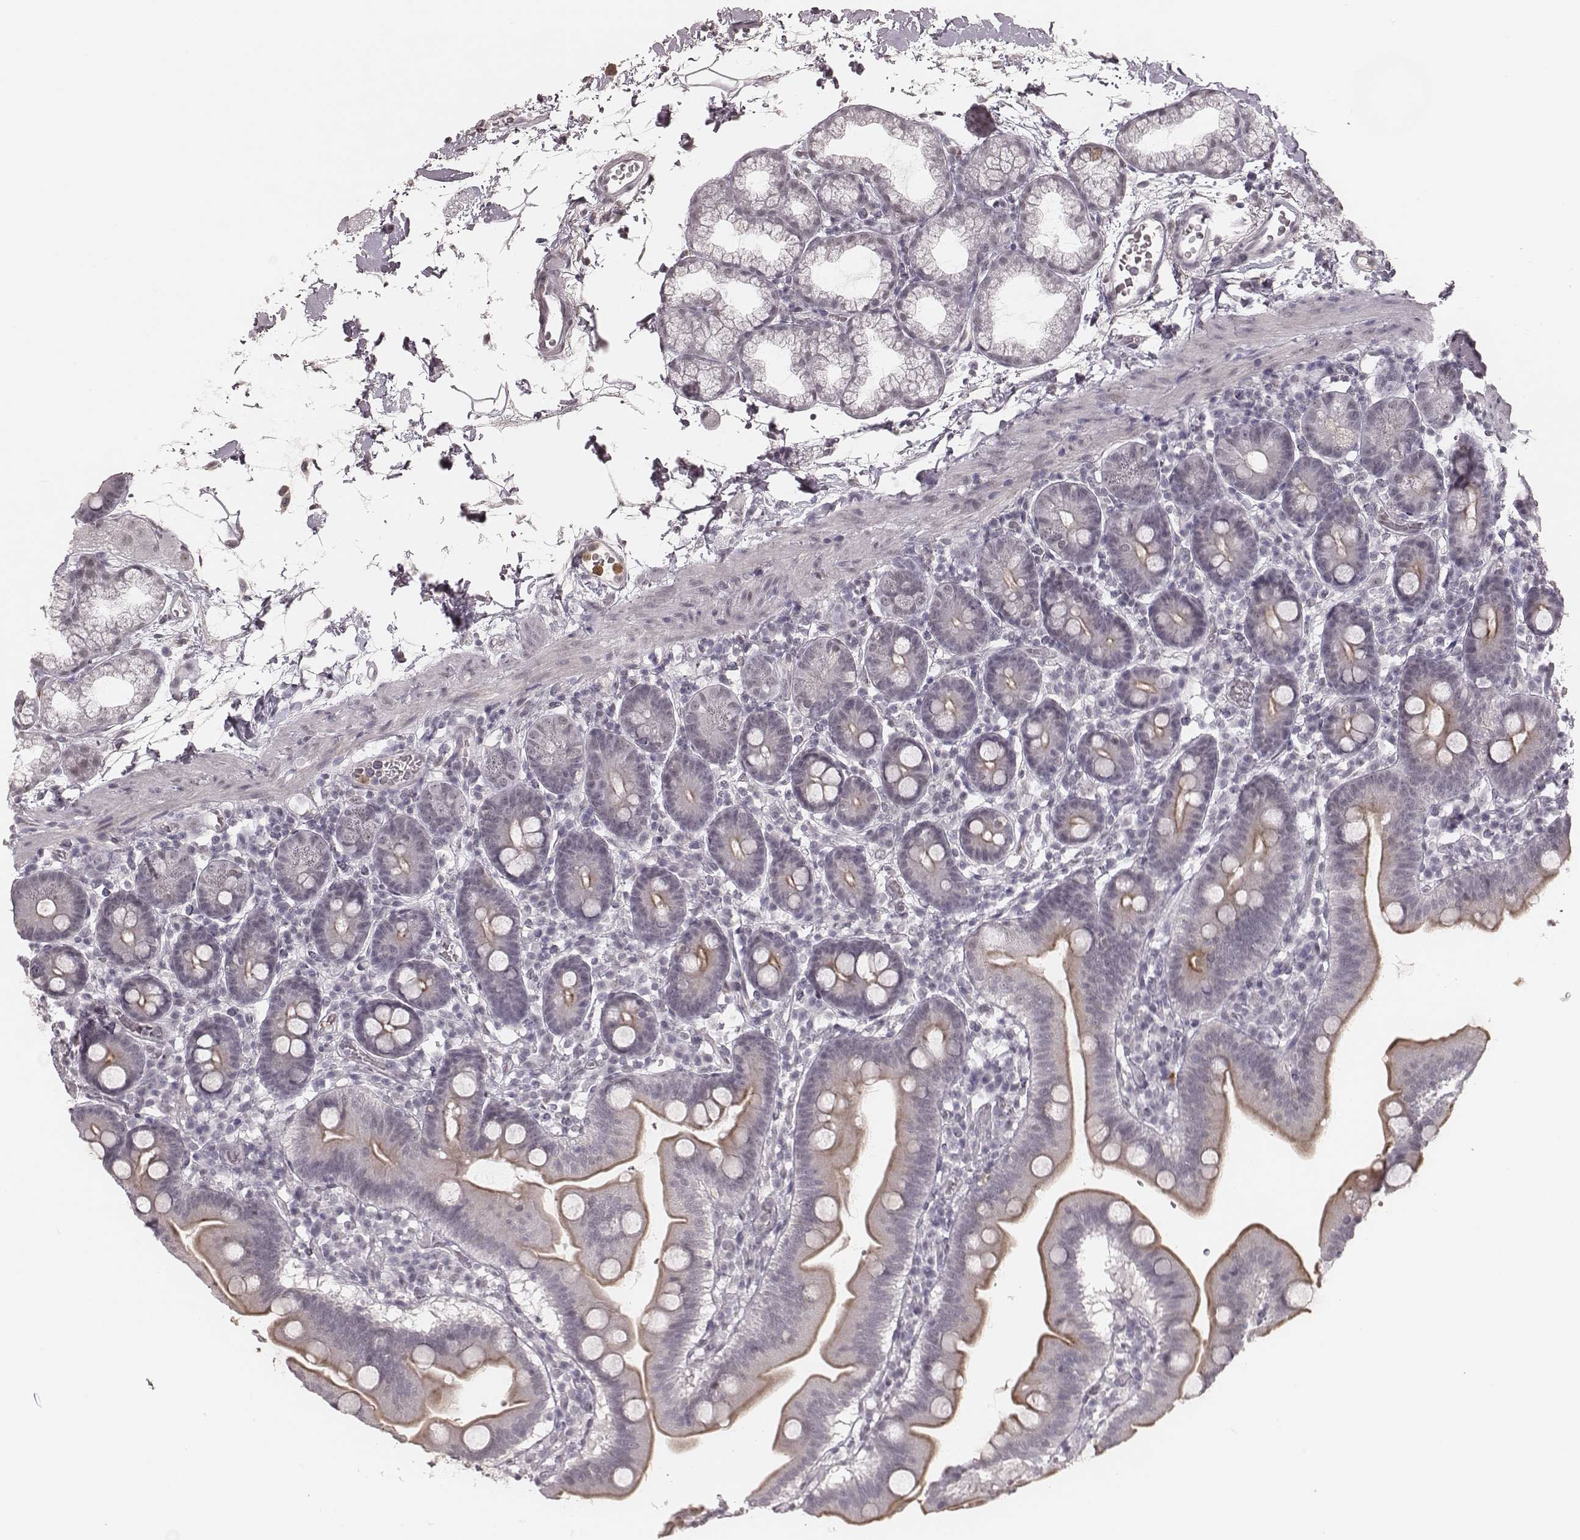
{"staining": {"intensity": "negative", "quantity": "none", "location": "none"}, "tissue": "duodenum", "cell_type": "Glandular cells", "image_type": "normal", "snomed": [{"axis": "morphology", "description": "Normal tissue, NOS"}, {"axis": "topography", "description": "Pancreas"}, {"axis": "topography", "description": "Duodenum"}], "caption": "Immunohistochemistry (IHC) histopathology image of benign human duodenum stained for a protein (brown), which shows no staining in glandular cells.", "gene": "KITLG", "patient": {"sex": "male", "age": 59}}